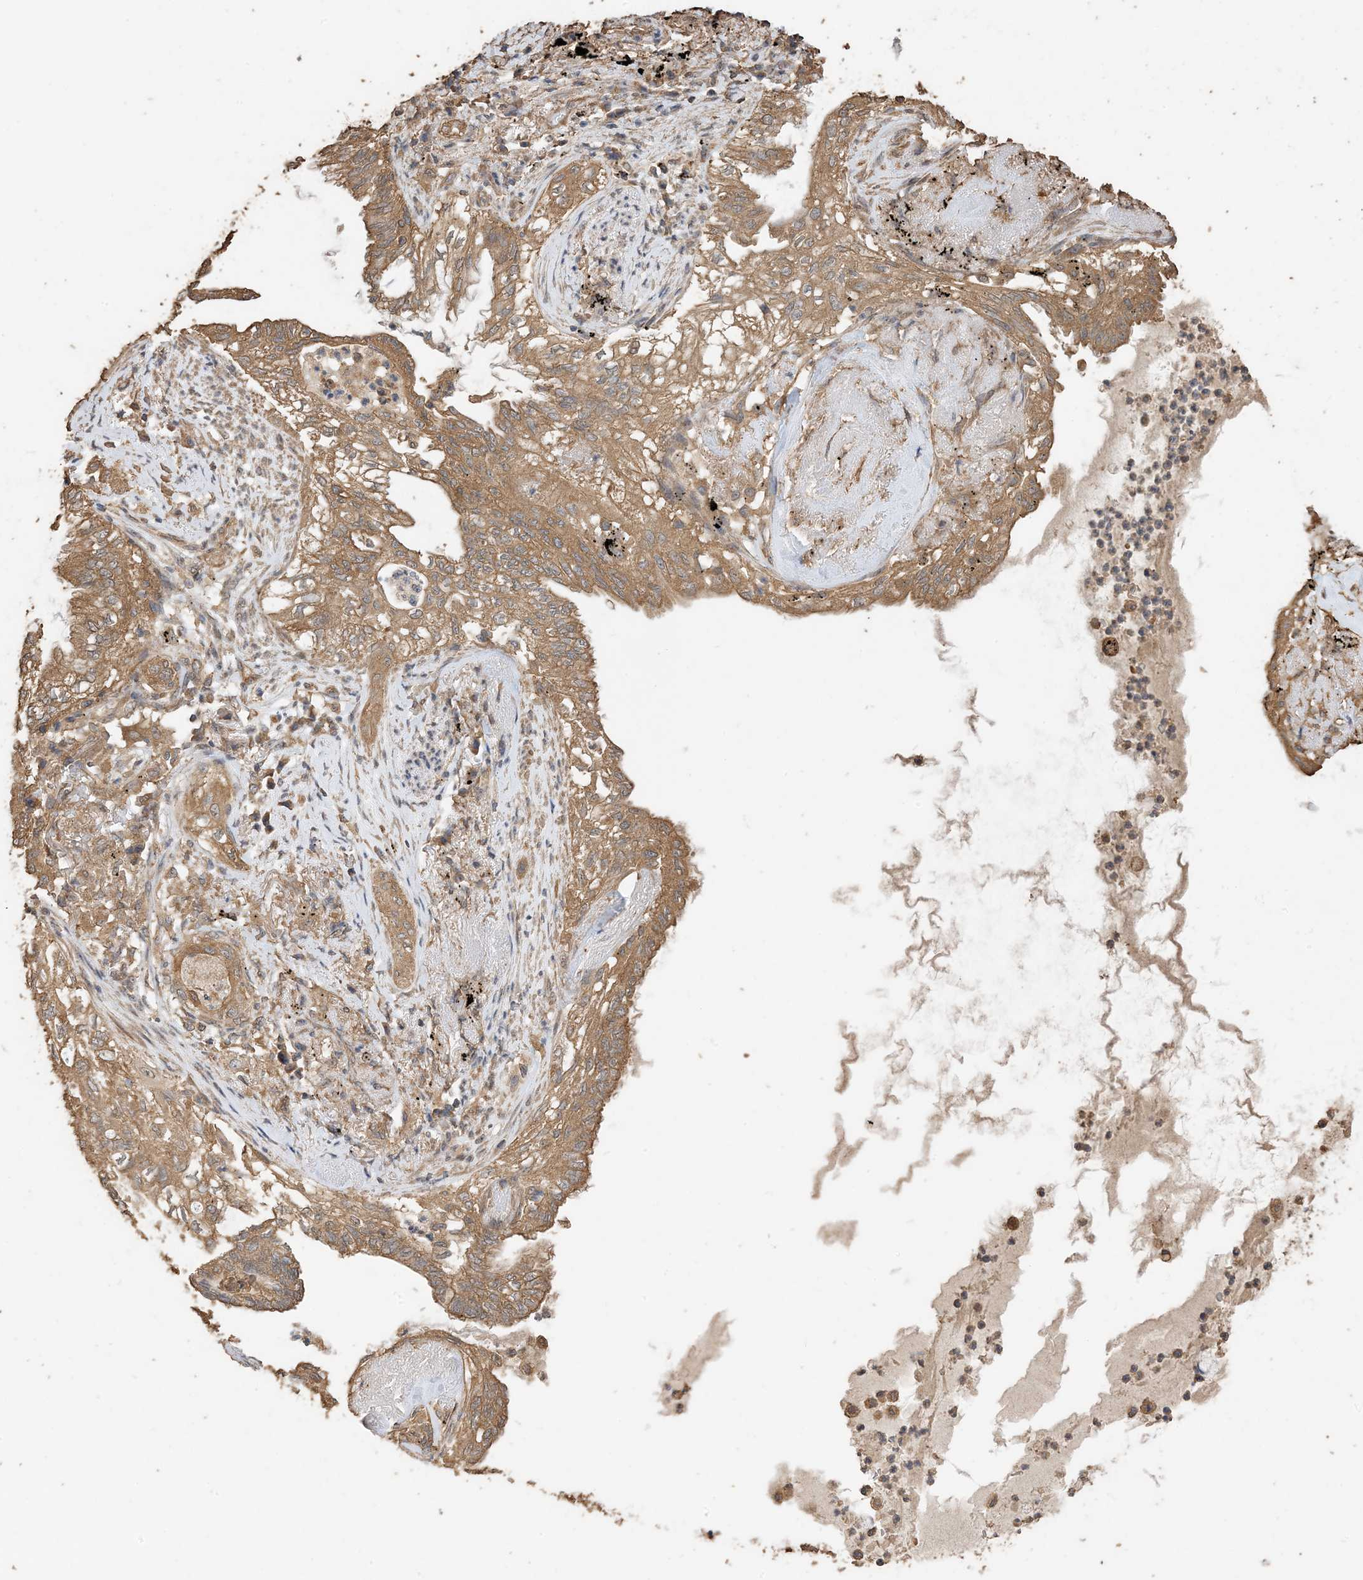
{"staining": {"intensity": "moderate", "quantity": ">75%", "location": "cytoplasmic/membranous"}, "tissue": "lung cancer", "cell_type": "Tumor cells", "image_type": "cancer", "snomed": [{"axis": "morphology", "description": "Adenocarcinoma, NOS"}, {"axis": "topography", "description": "Lung"}], "caption": "A micrograph of adenocarcinoma (lung) stained for a protein exhibits moderate cytoplasmic/membranous brown staining in tumor cells. (brown staining indicates protein expression, while blue staining denotes nuclei).", "gene": "ZKSCAN5", "patient": {"sex": "female", "age": 70}}